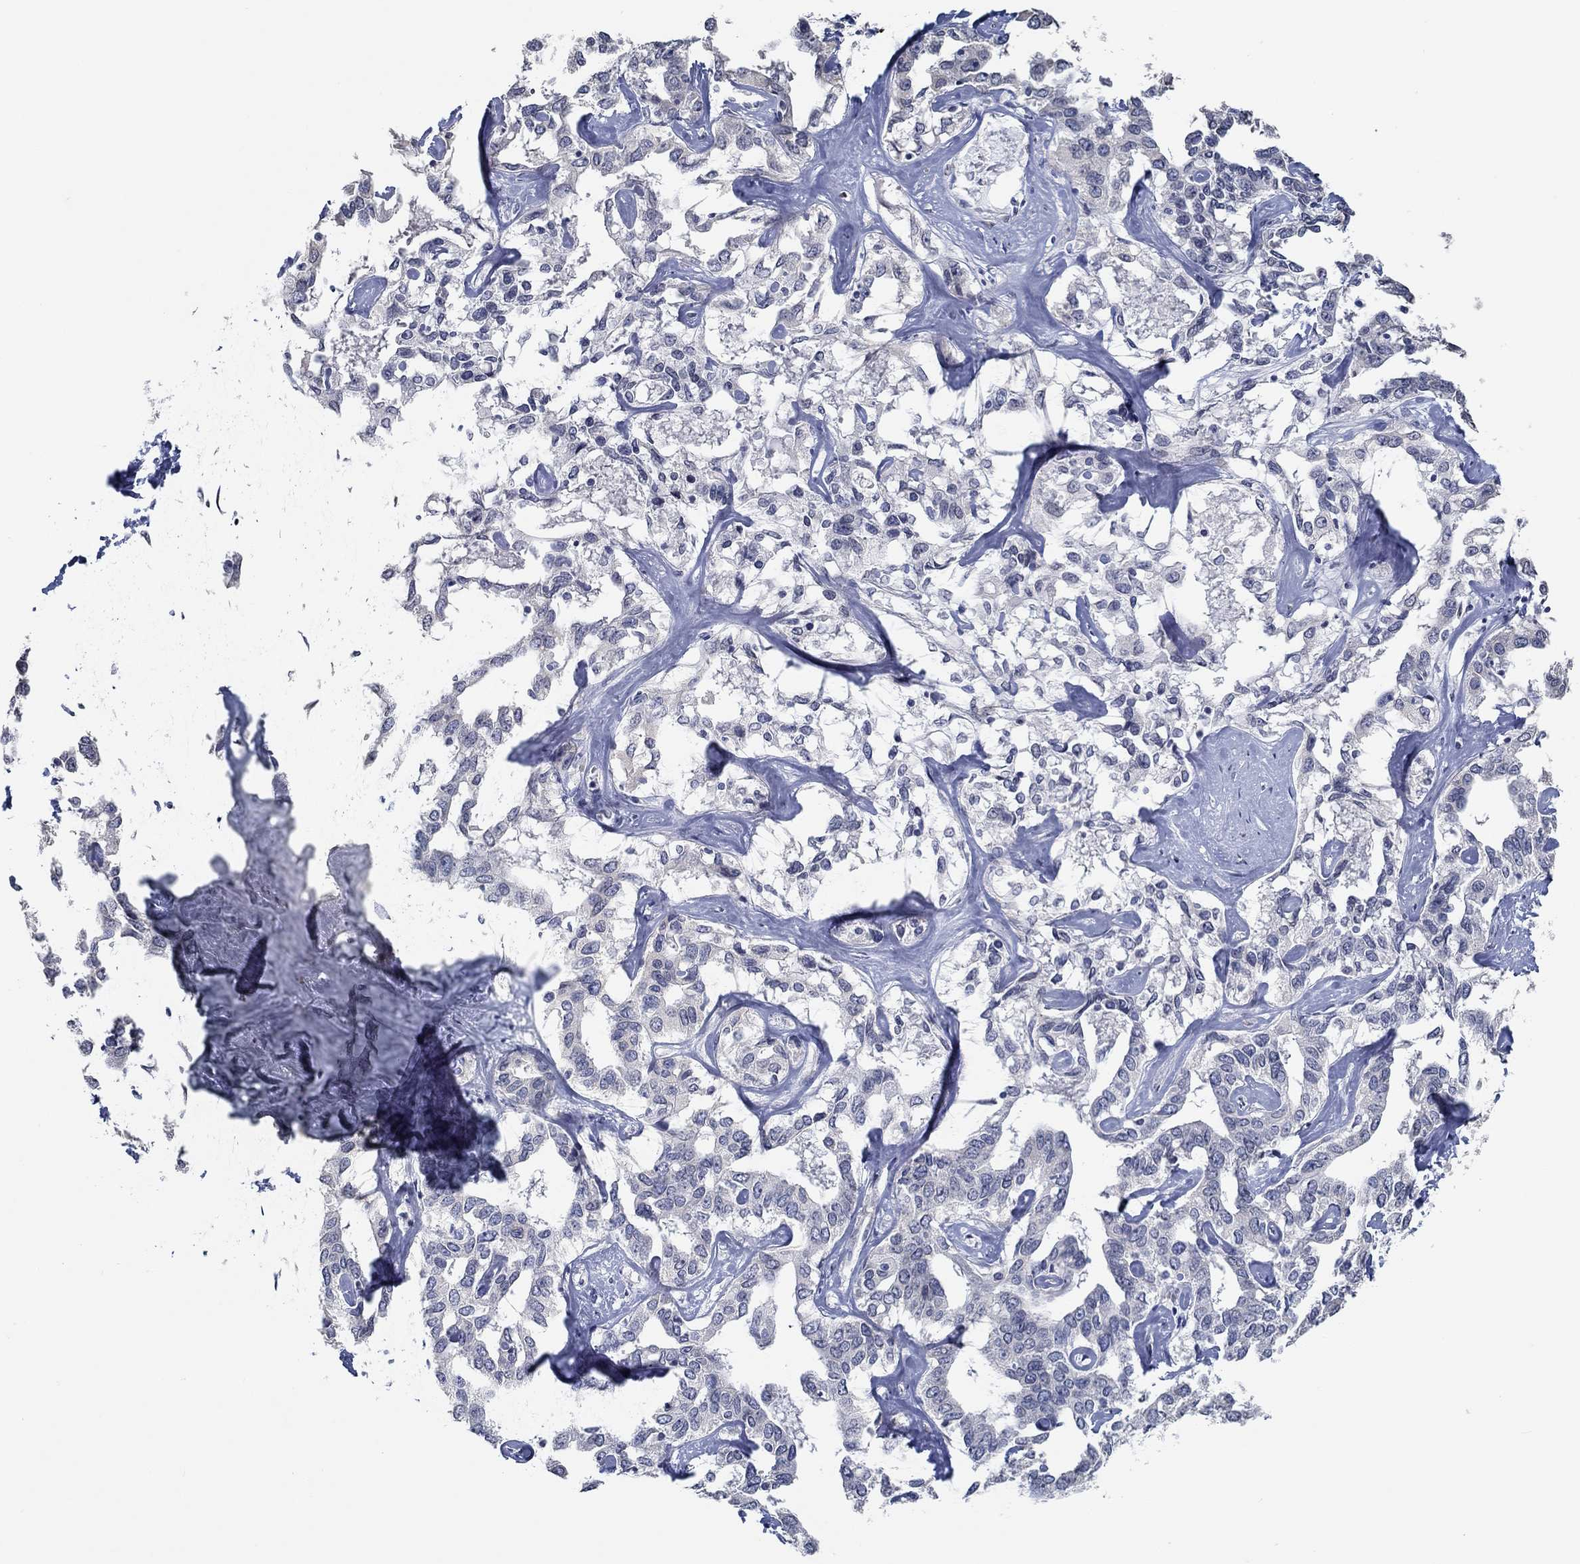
{"staining": {"intensity": "negative", "quantity": "none", "location": "none"}, "tissue": "liver cancer", "cell_type": "Tumor cells", "image_type": "cancer", "snomed": [{"axis": "morphology", "description": "Cholangiocarcinoma"}, {"axis": "topography", "description": "Liver"}], "caption": "Immunohistochemistry photomicrograph of human liver cancer stained for a protein (brown), which displays no expression in tumor cells.", "gene": "NUP155", "patient": {"sex": "male", "age": 59}}